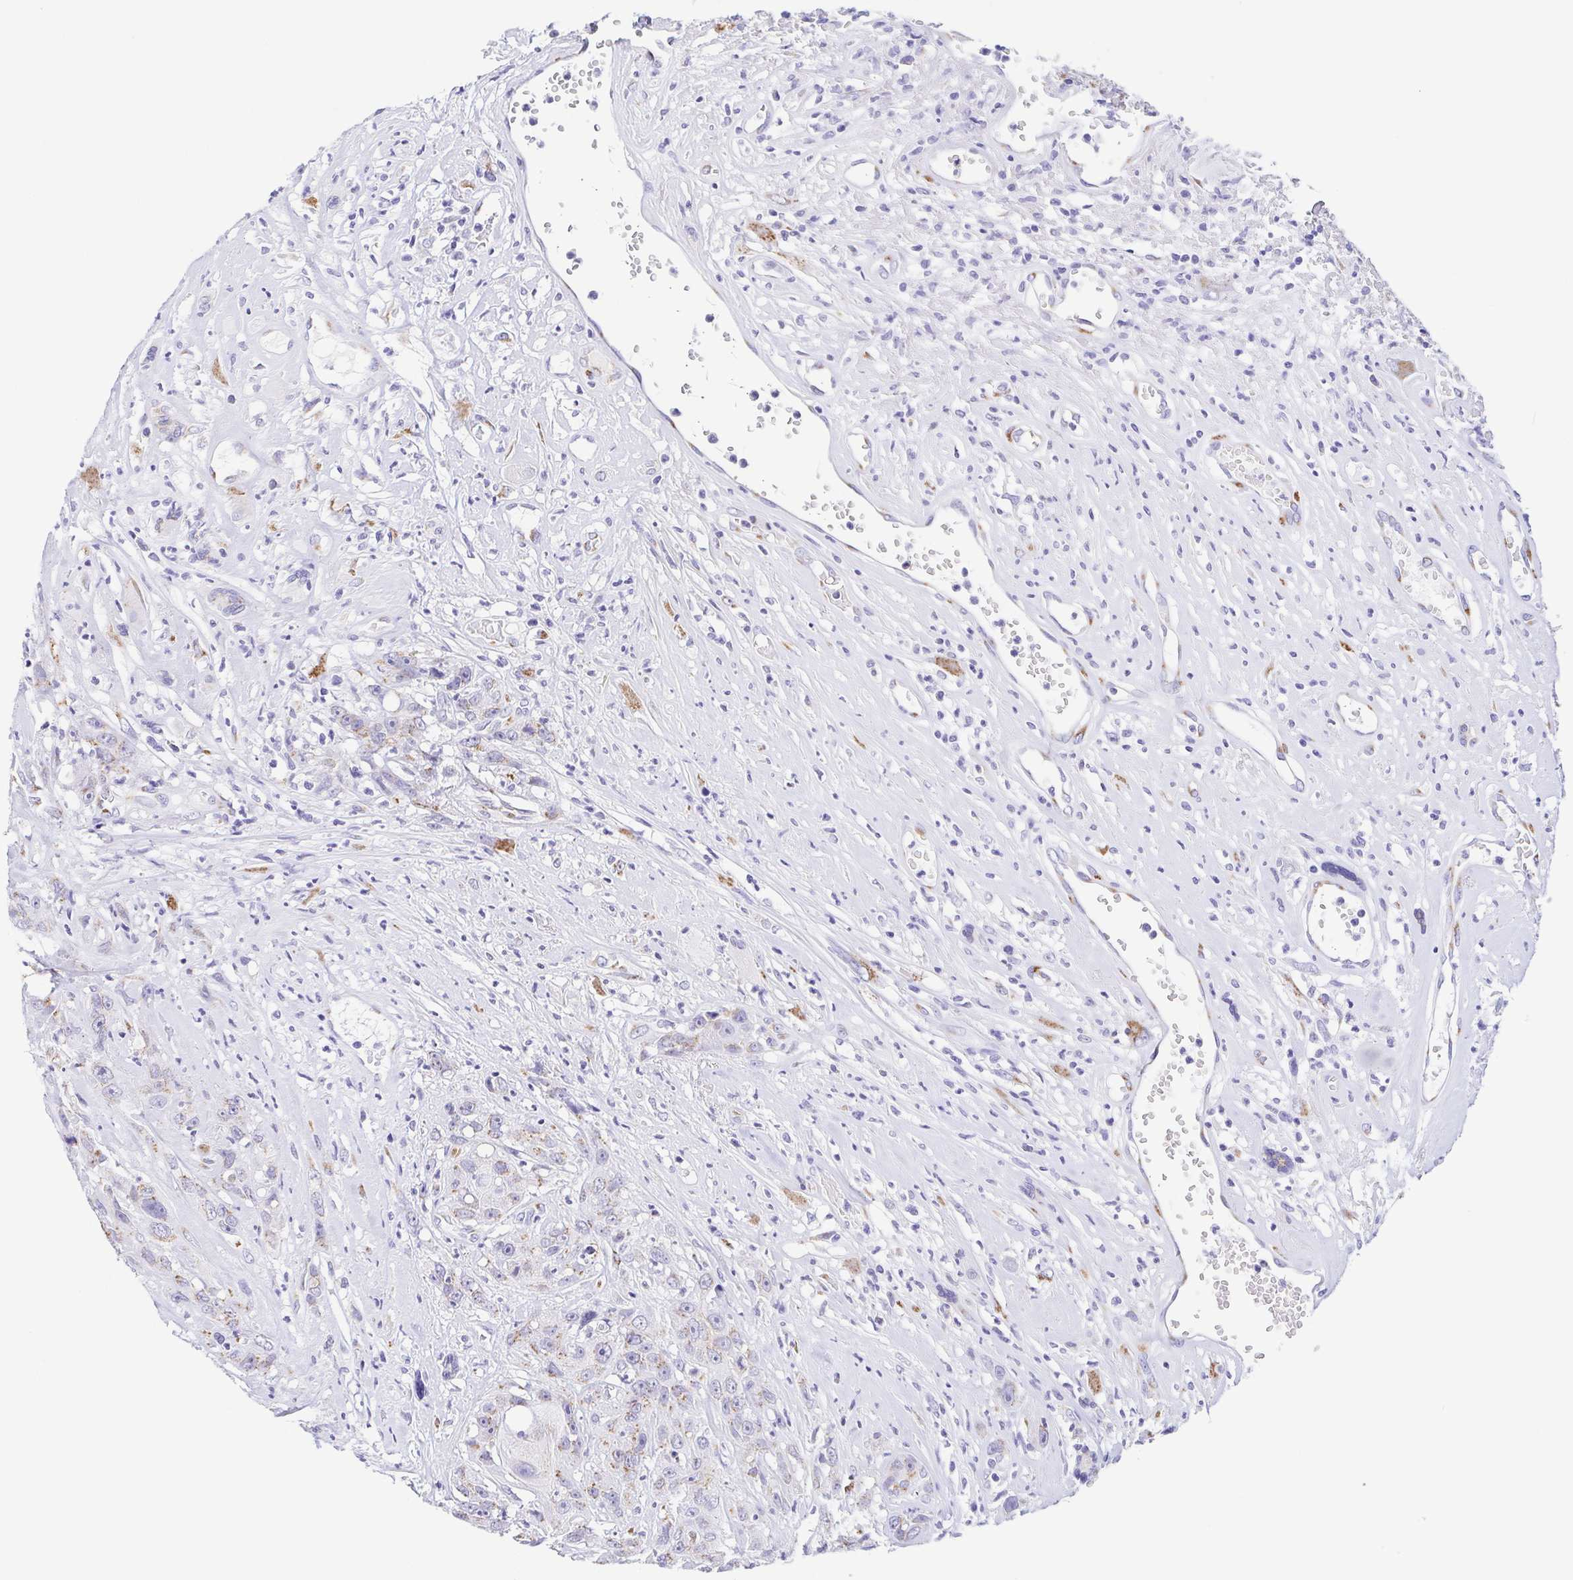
{"staining": {"intensity": "weak", "quantity": "<25%", "location": "cytoplasmic/membranous"}, "tissue": "head and neck cancer", "cell_type": "Tumor cells", "image_type": "cancer", "snomed": [{"axis": "morphology", "description": "Squamous cell carcinoma, NOS"}, {"axis": "topography", "description": "Head-Neck"}], "caption": "Immunohistochemistry micrograph of human head and neck cancer (squamous cell carcinoma) stained for a protein (brown), which displays no positivity in tumor cells.", "gene": "SULT1B1", "patient": {"sex": "male", "age": 57}}